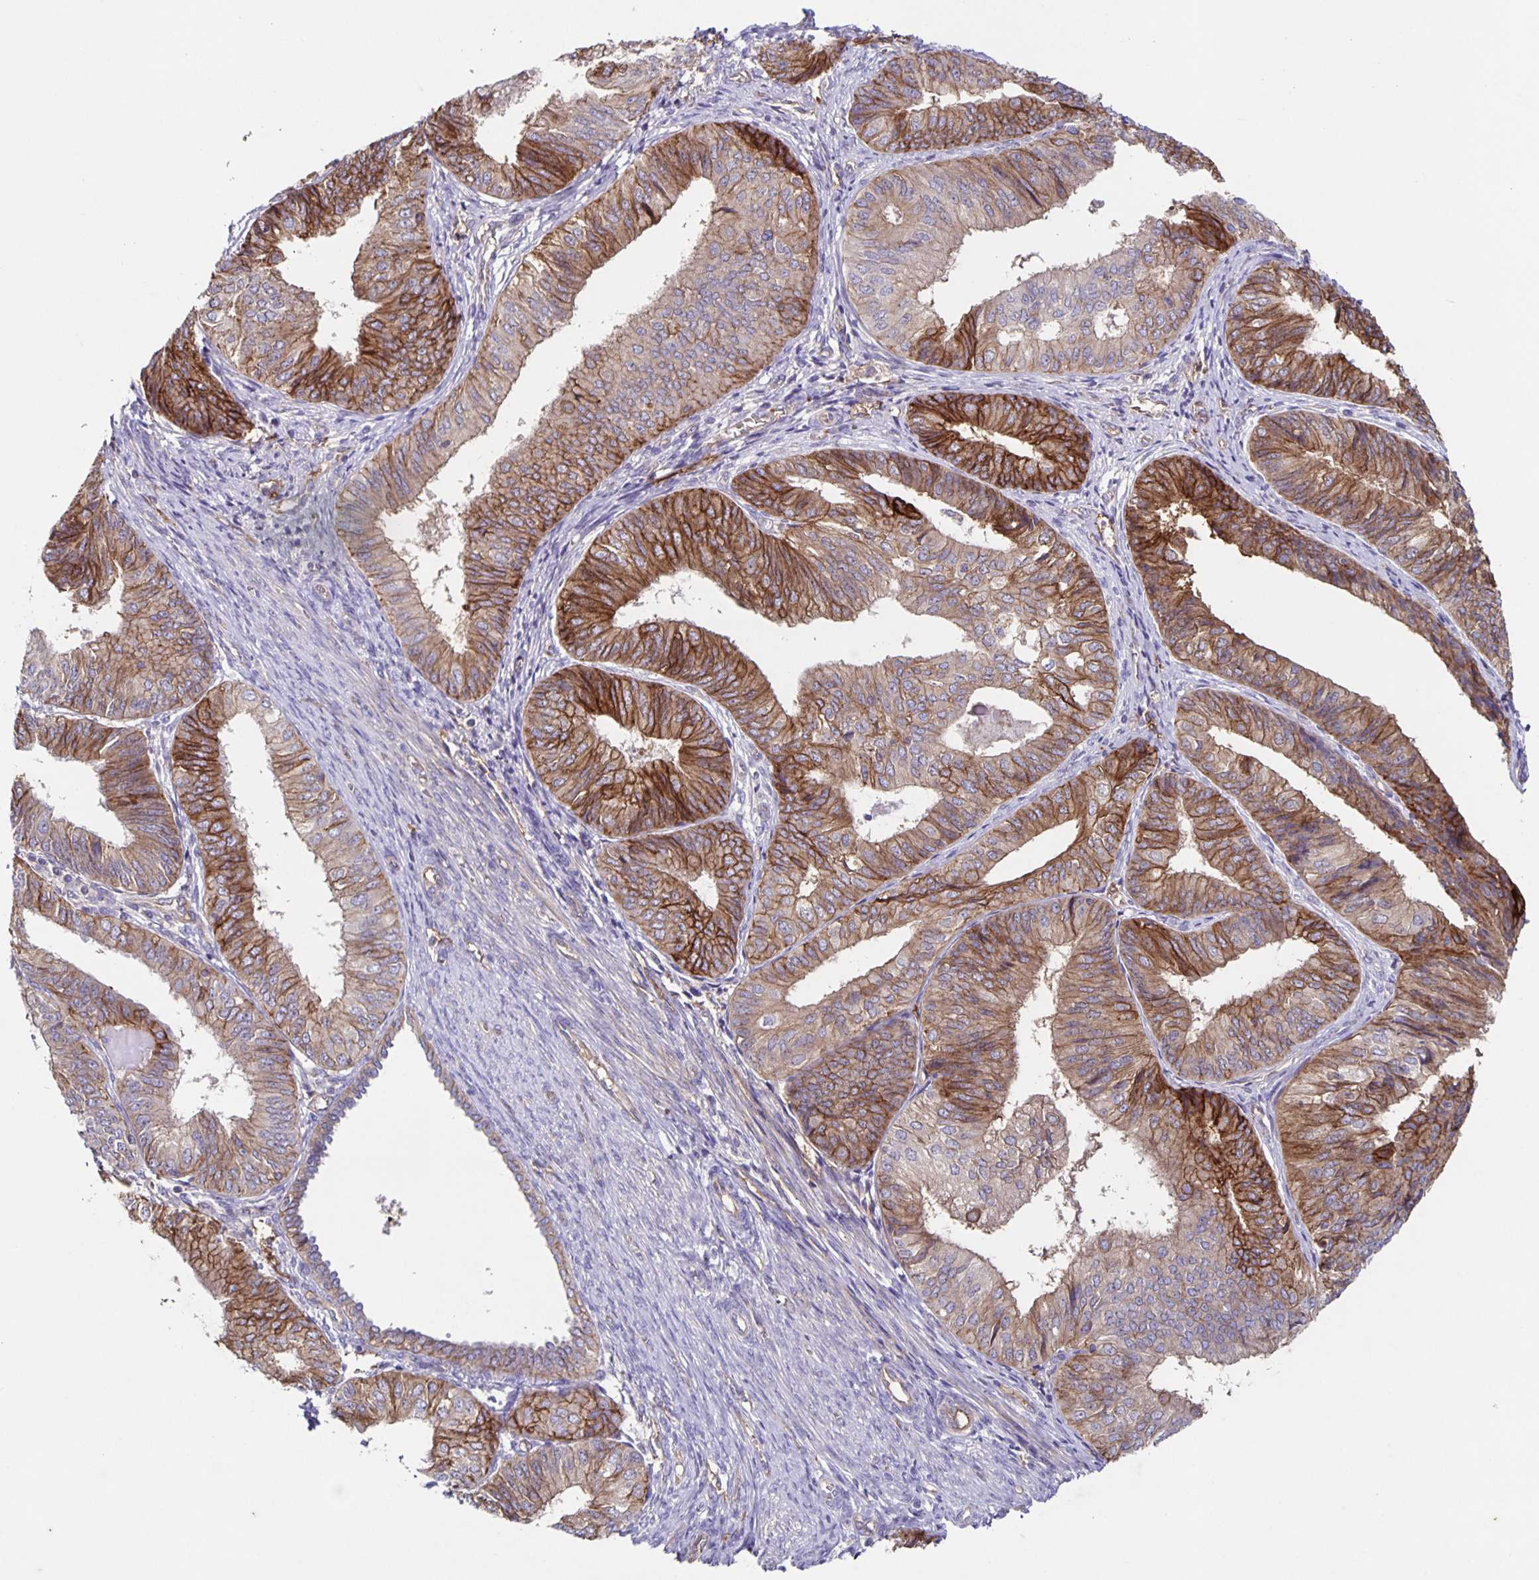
{"staining": {"intensity": "moderate", "quantity": "25%-75%", "location": "cytoplasmic/membranous"}, "tissue": "endometrial cancer", "cell_type": "Tumor cells", "image_type": "cancer", "snomed": [{"axis": "morphology", "description": "Adenocarcinoma, NOS"}, {"axis": "topography", "description": "Endometrium"}], "caption": "Endometrial adenocarcinoma stained for a protein (brown) demonstrates moderate cytoplasmic/membranous positive expression in about 25%-75% of tumor cells.", "gene": "ITGA2", "patient": {"sex": "female", "age": 58}}